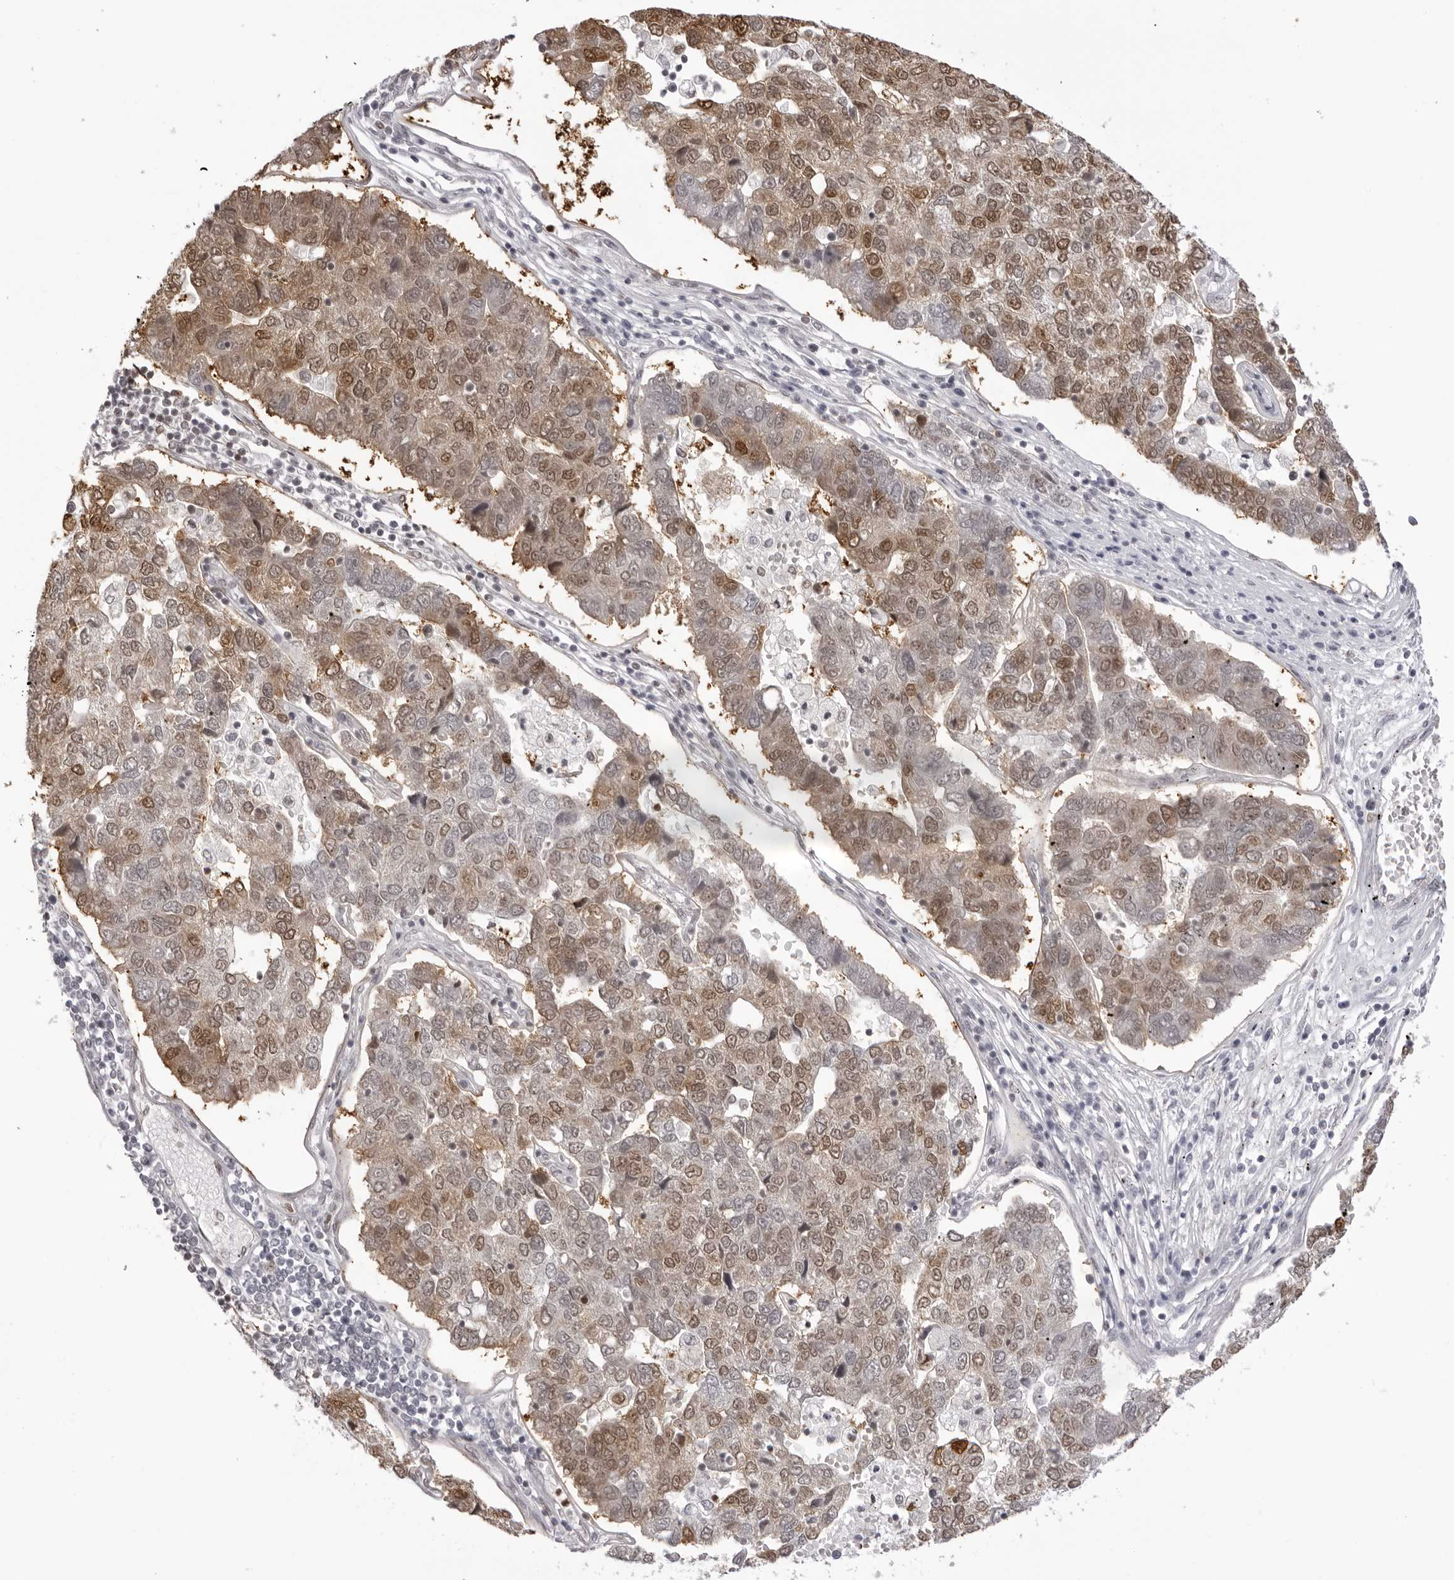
{"staining": {"intensity": "moderate", "quantity": ">75%", "location": "cytoplasmic/membranous,nuclear"}, "tissue": "pancreatic cancer", "cell_type": "Tumor cells", "image_type": "cancer", "snomed": [{"axis": "morphology", "description": "Adenocarcinoma, NOS"}, {"axis": "topography", "description": "Pancreas"}], "caption": "Human pancreatic cancer stained with a protein marker exhibits moderate staining in tumor cells.", "gene": "HSPA4", "patient": {"sex": "female", "age": 61}}